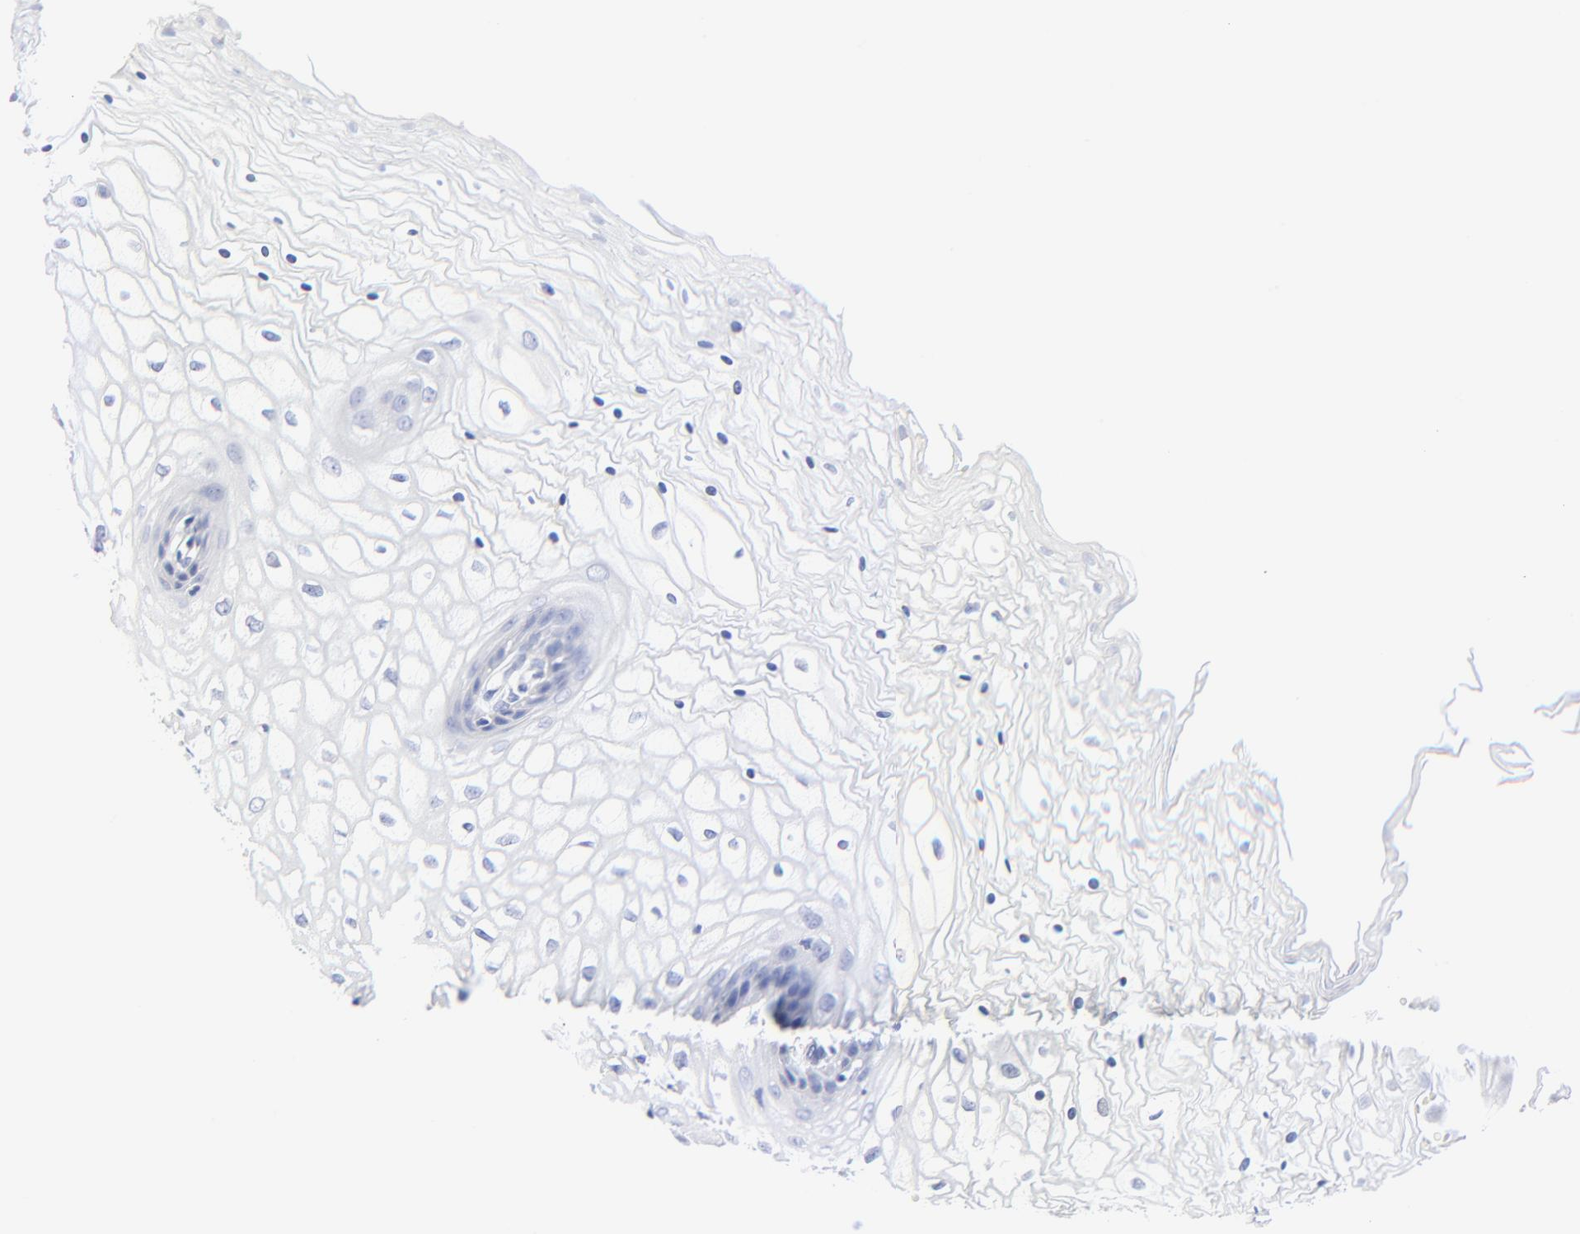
{"staining": {"intensity": "negative", "quantity": "none", "location": "none"}, "tissue": "vagina", "cell_type": "Squamous epithelial cells", "image_type": "normal", "snomed": [{"axis": "morphology", "description": "Normal tissue, NOS"}, {"axis": "topography", "description": "Vagina"}], "caption": "Image shows no protein staining in squamous epithelial cells of normal vagina.", "gene": "PSD3", "patient": {"sex": "female", "age": 34}}